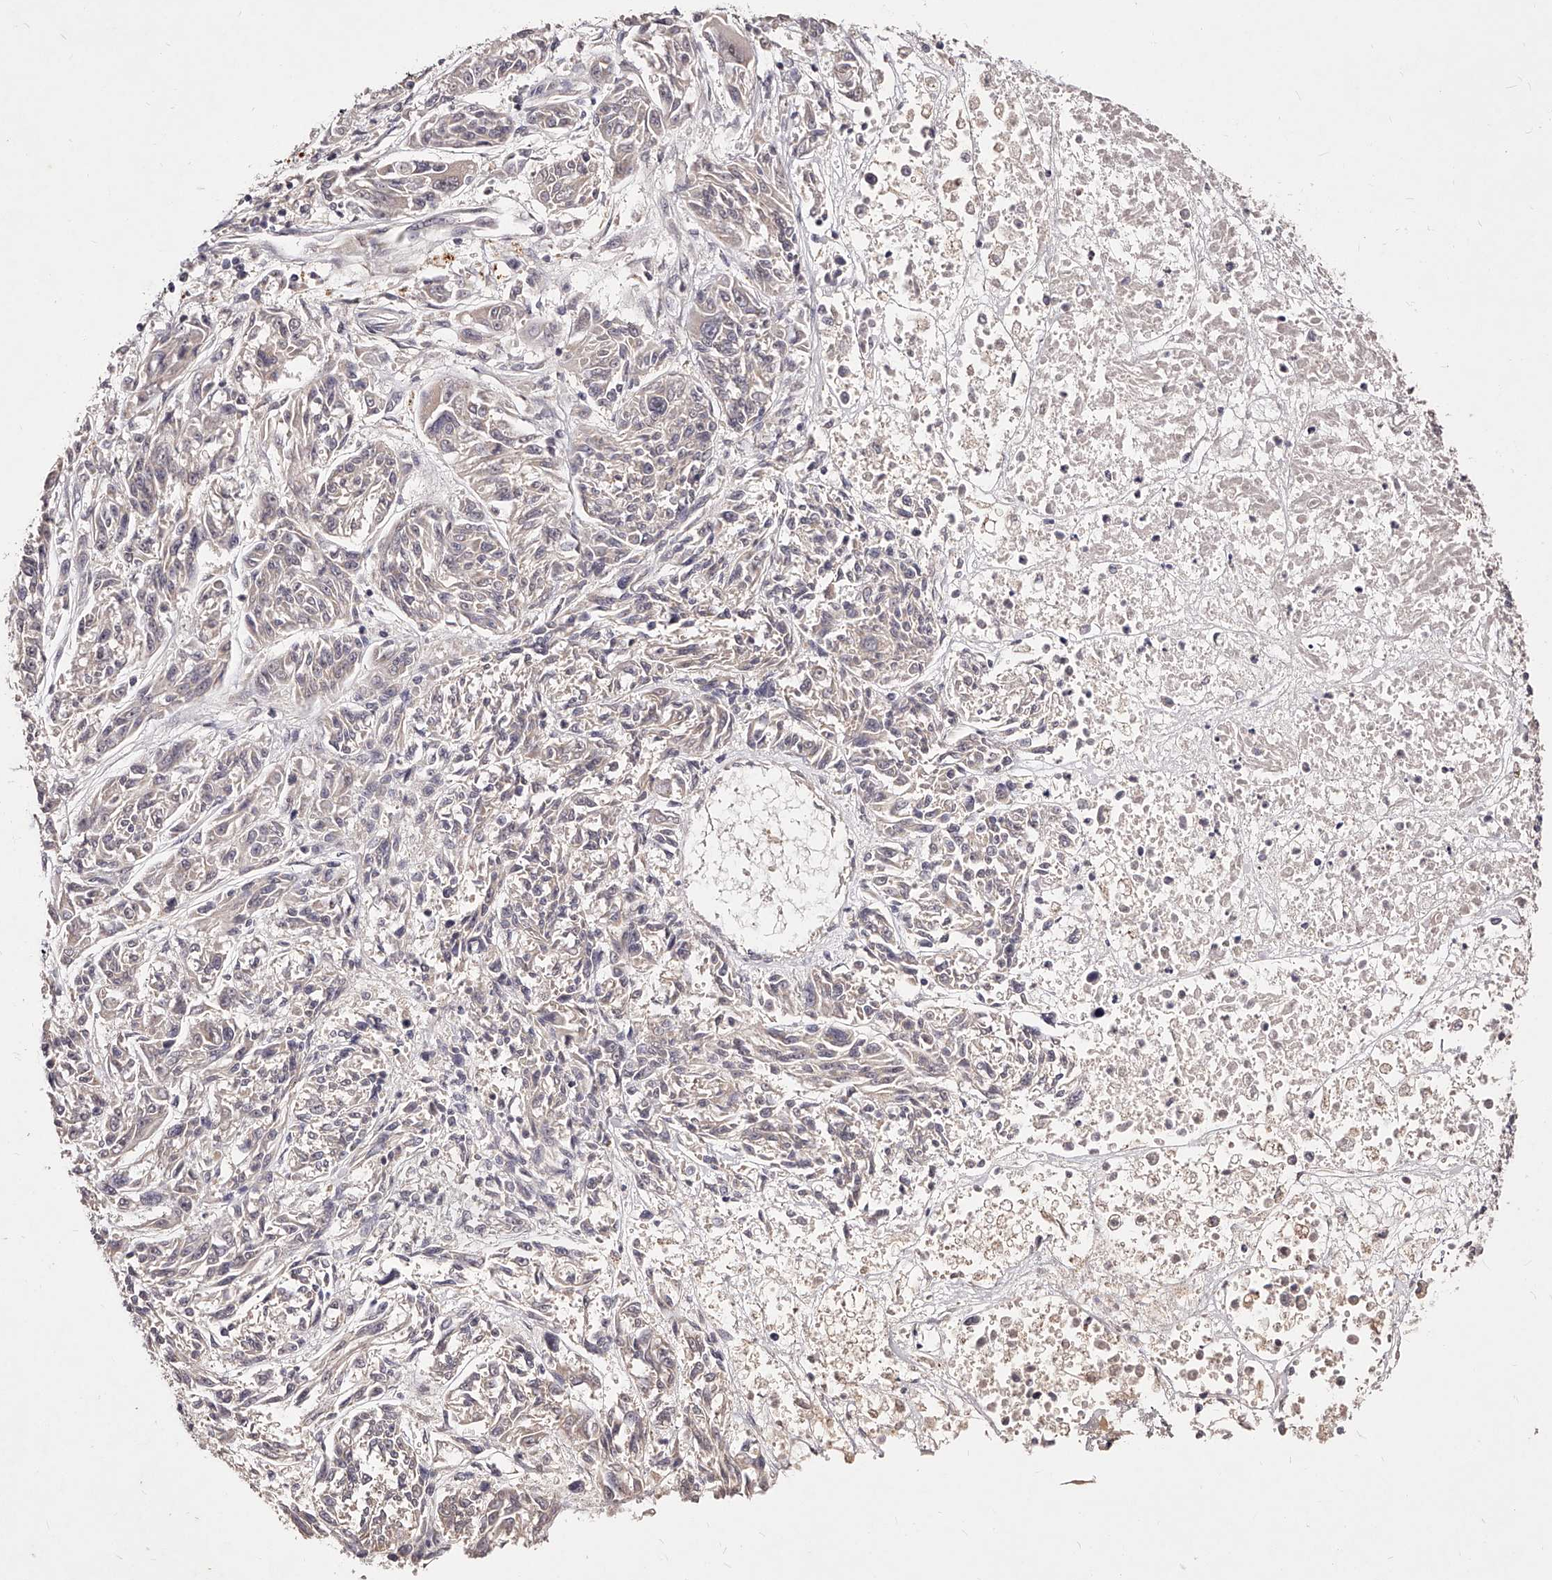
{"staining": {"intensity": "negative", "quantity": "none", "location": "none"}, "tissue": "melanoma", "cell_type": "Tumor cells", "image_type": "cancer", "snomed": [{"axis": "morphology", "description": "Malignant melanoma, NOS"}, {"axis": "topography", "description": "Skin"}], "caption": "There is no significant staining in tumor cells of malignant melanoma.", "gene": "PHACTR1", "patient": {"sex": "male", "age": 53}}